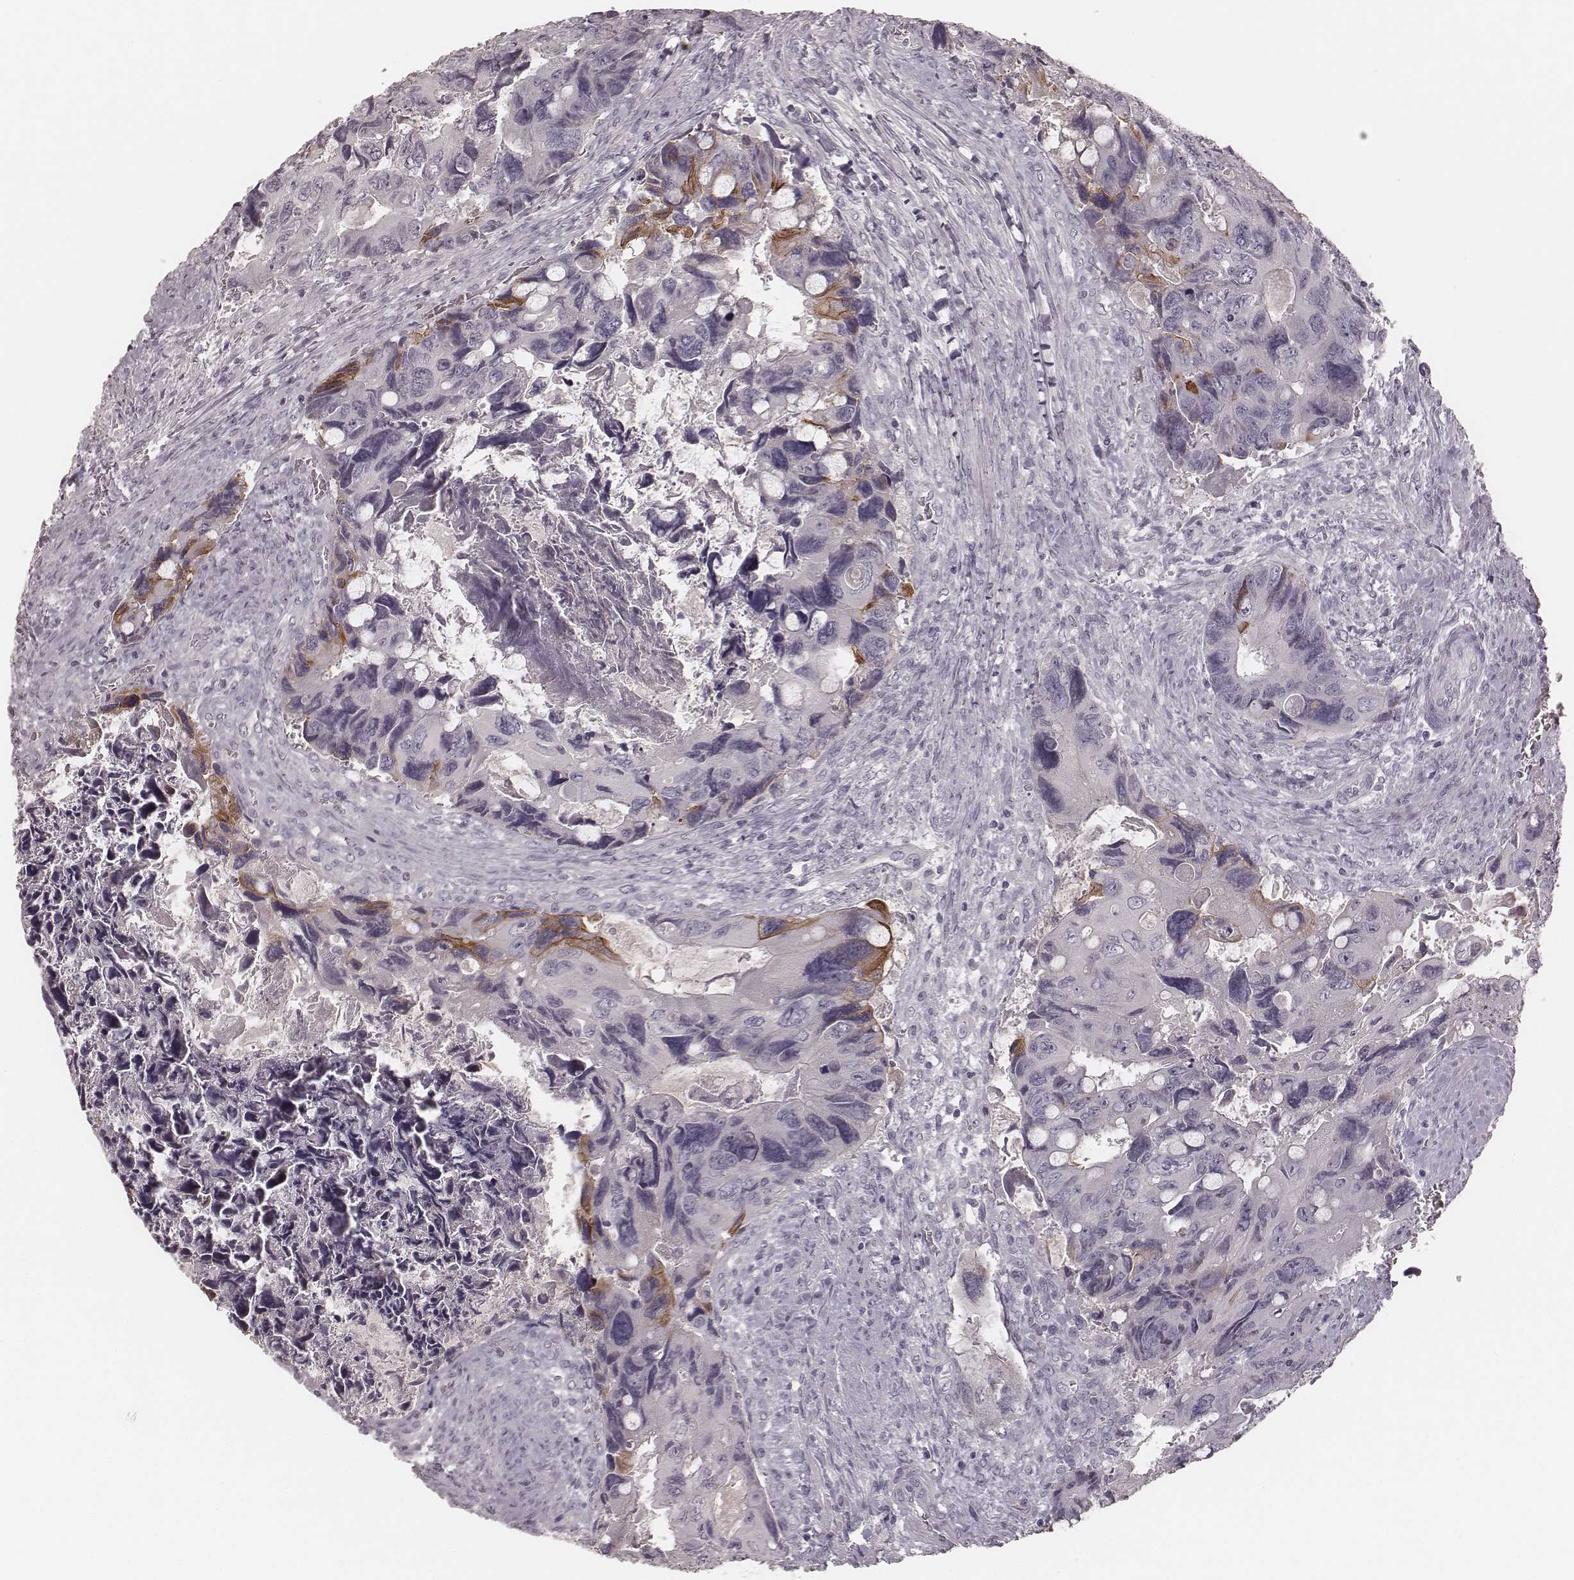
{"staining": {"intensity": "negative", "quantity": "none", "location": "none"}, "tissue": "colorectal cancer", "cell_type": "Tumor cells", "image_type": "cancer", "snomed": [{"axis": "morphology", "description": "Adenocarcinoma, NOS"}, {"axis": "topography", "description": "Rectum"}], "caption": "This is an immunohistochemistry photomicrograph of human colorectal cancer. There is no staining in tumor cells.", "gene": "SMIM24", "patient": {"sex": "male", "age": 62}}